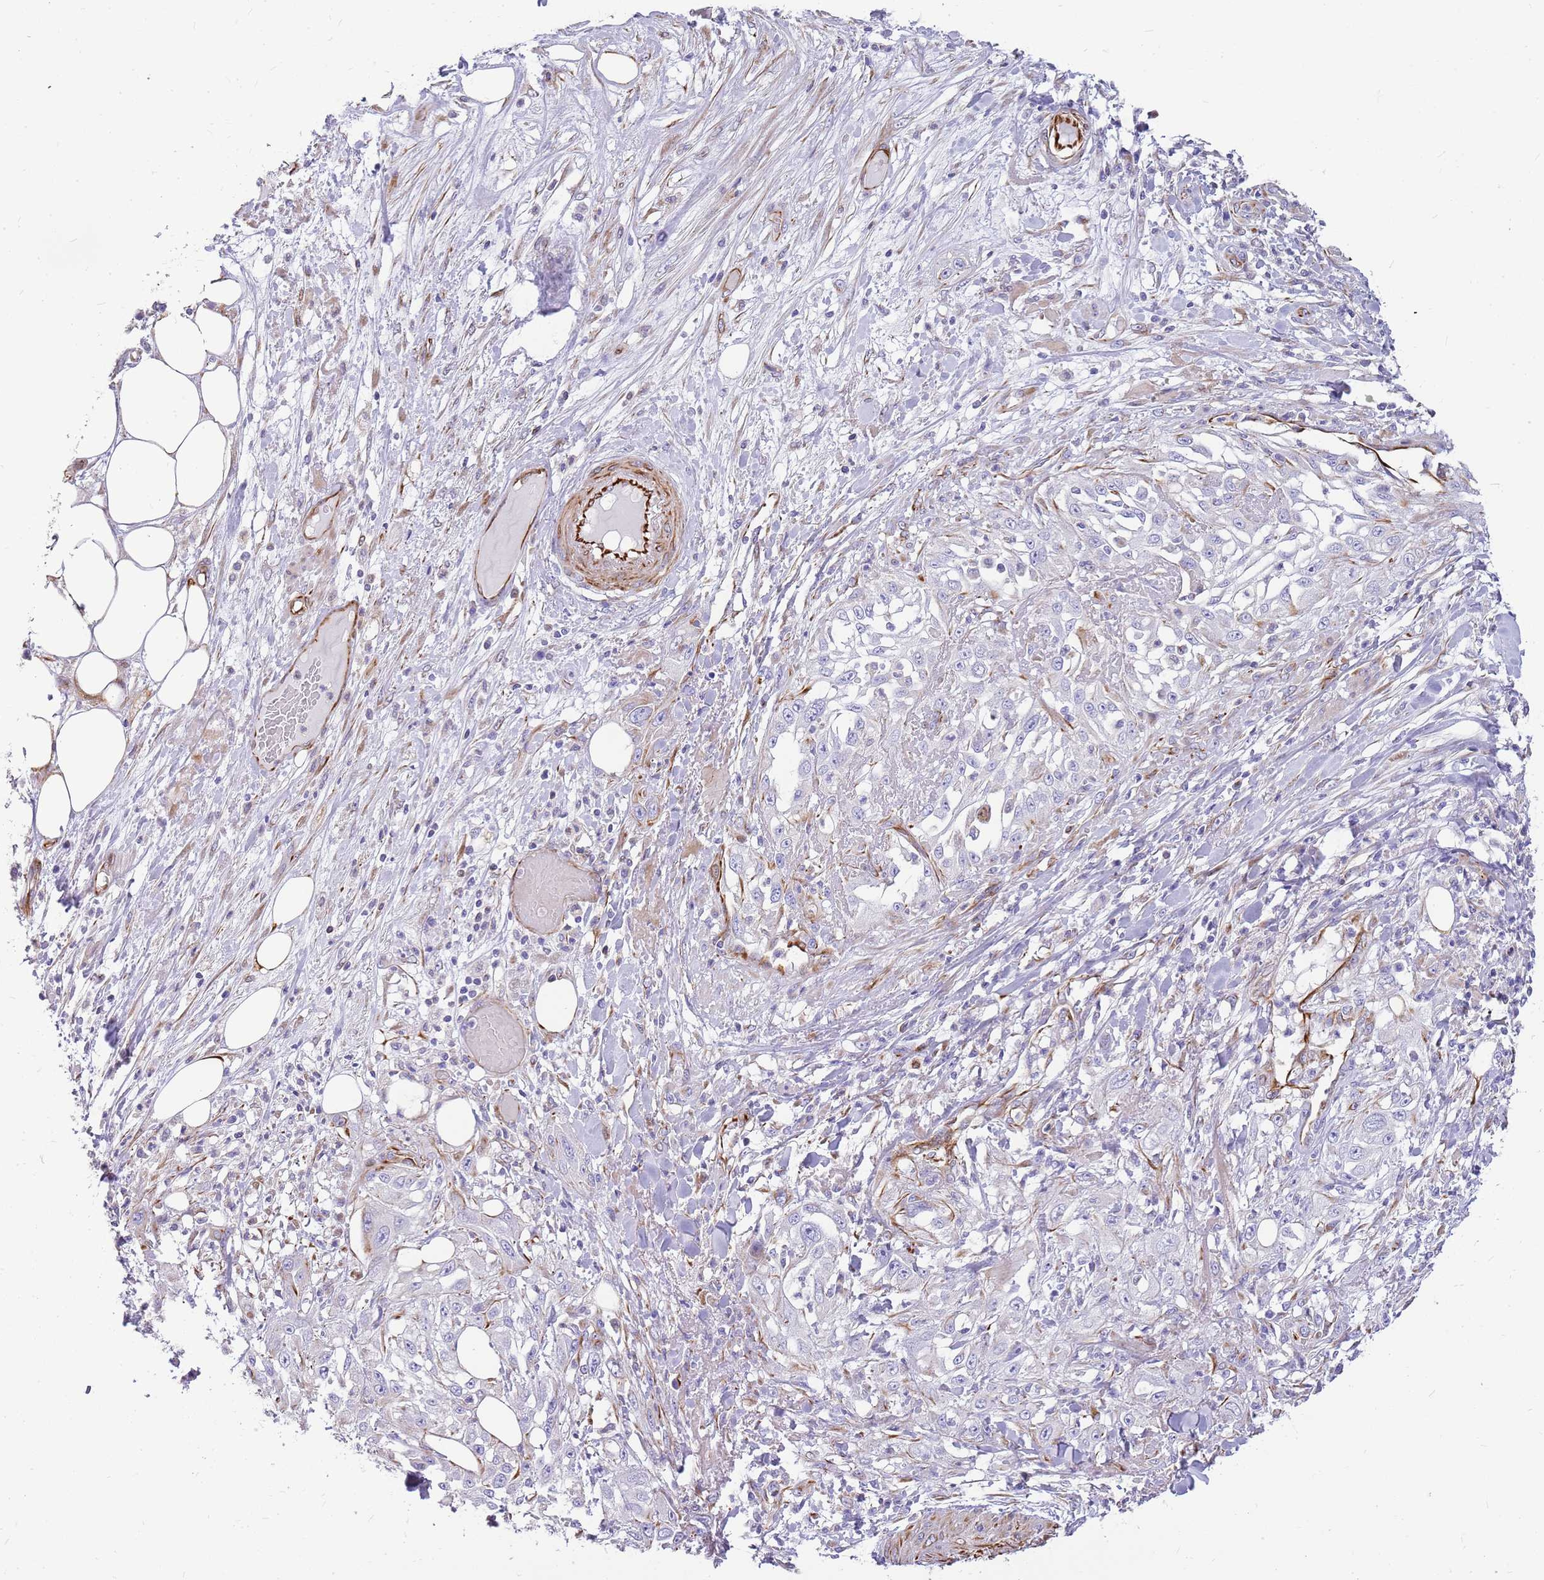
{"staining": {"intensity": "negative", "quantity": "none", "location": "none"}, "tissue": "skin cancer", "cell_type": "Tumor cells", "image_type": "cancer", "snomed": [{"axis": "morphology", "description": "Squamous cell carcinoma, NOS"}, {"axis": "morphology", "description": "Squamous cell carcinoma, metastatic, NOS"}, {"axis": "topography", "description": "Skin"}, {"axis": "topography", "description": "Lymph node"}], "caption": "IHC micrograph of neoplastic tissue: human skin cancer stained with DAB shows no significant protein positivity in tumor cells. (Stains: DAB (3,3'-diaminobenzidine) immunohistochemistry (IHC) with hematoxylin counter stain, Microscopy: brightfield microscopy at high magnification).", "gene": "ZDHHC1", "patient": {"sex": "male", "age": 75}}